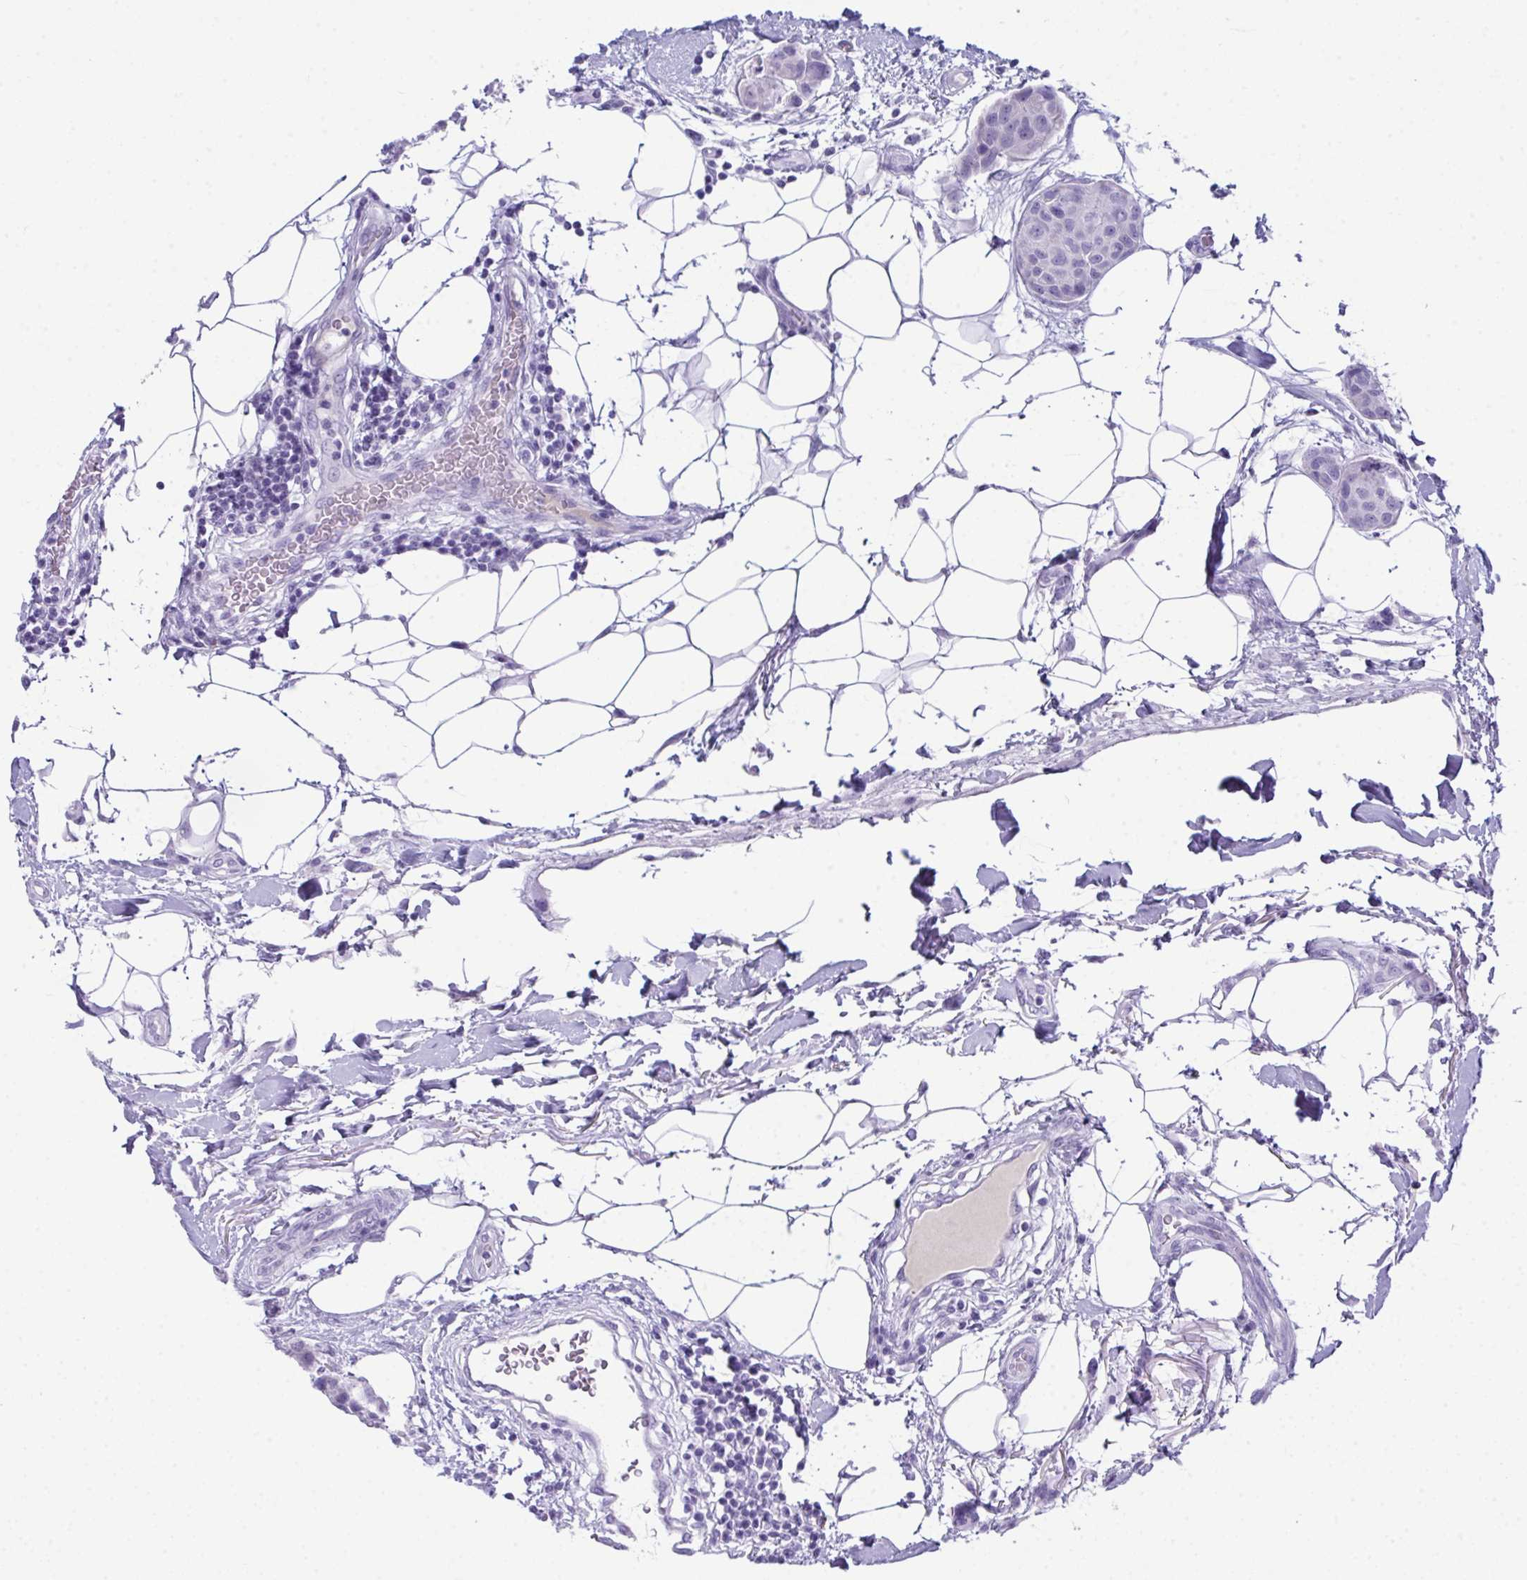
{"staining": {"intensity": "negative", "quantity": "none", "location": "none"}, "tissue": "breast cancer", "cell_type": "Tumor cells", "image_type": "cancer", "snomed": [{"axis": "morphology", "description": "Duct carcinoma"}, {"axis": "topography", "description": "Breast"}, {"axis": "topography", "description": "Lymph node"}], "caption": "Photomicrograph shows no protein staining in tumor cells of breast cancer tissue. (IHC, brightfield microscopy, high magnification).", "gene": "JCHAIN", "patient": {"sex": "female", "age": 80}}